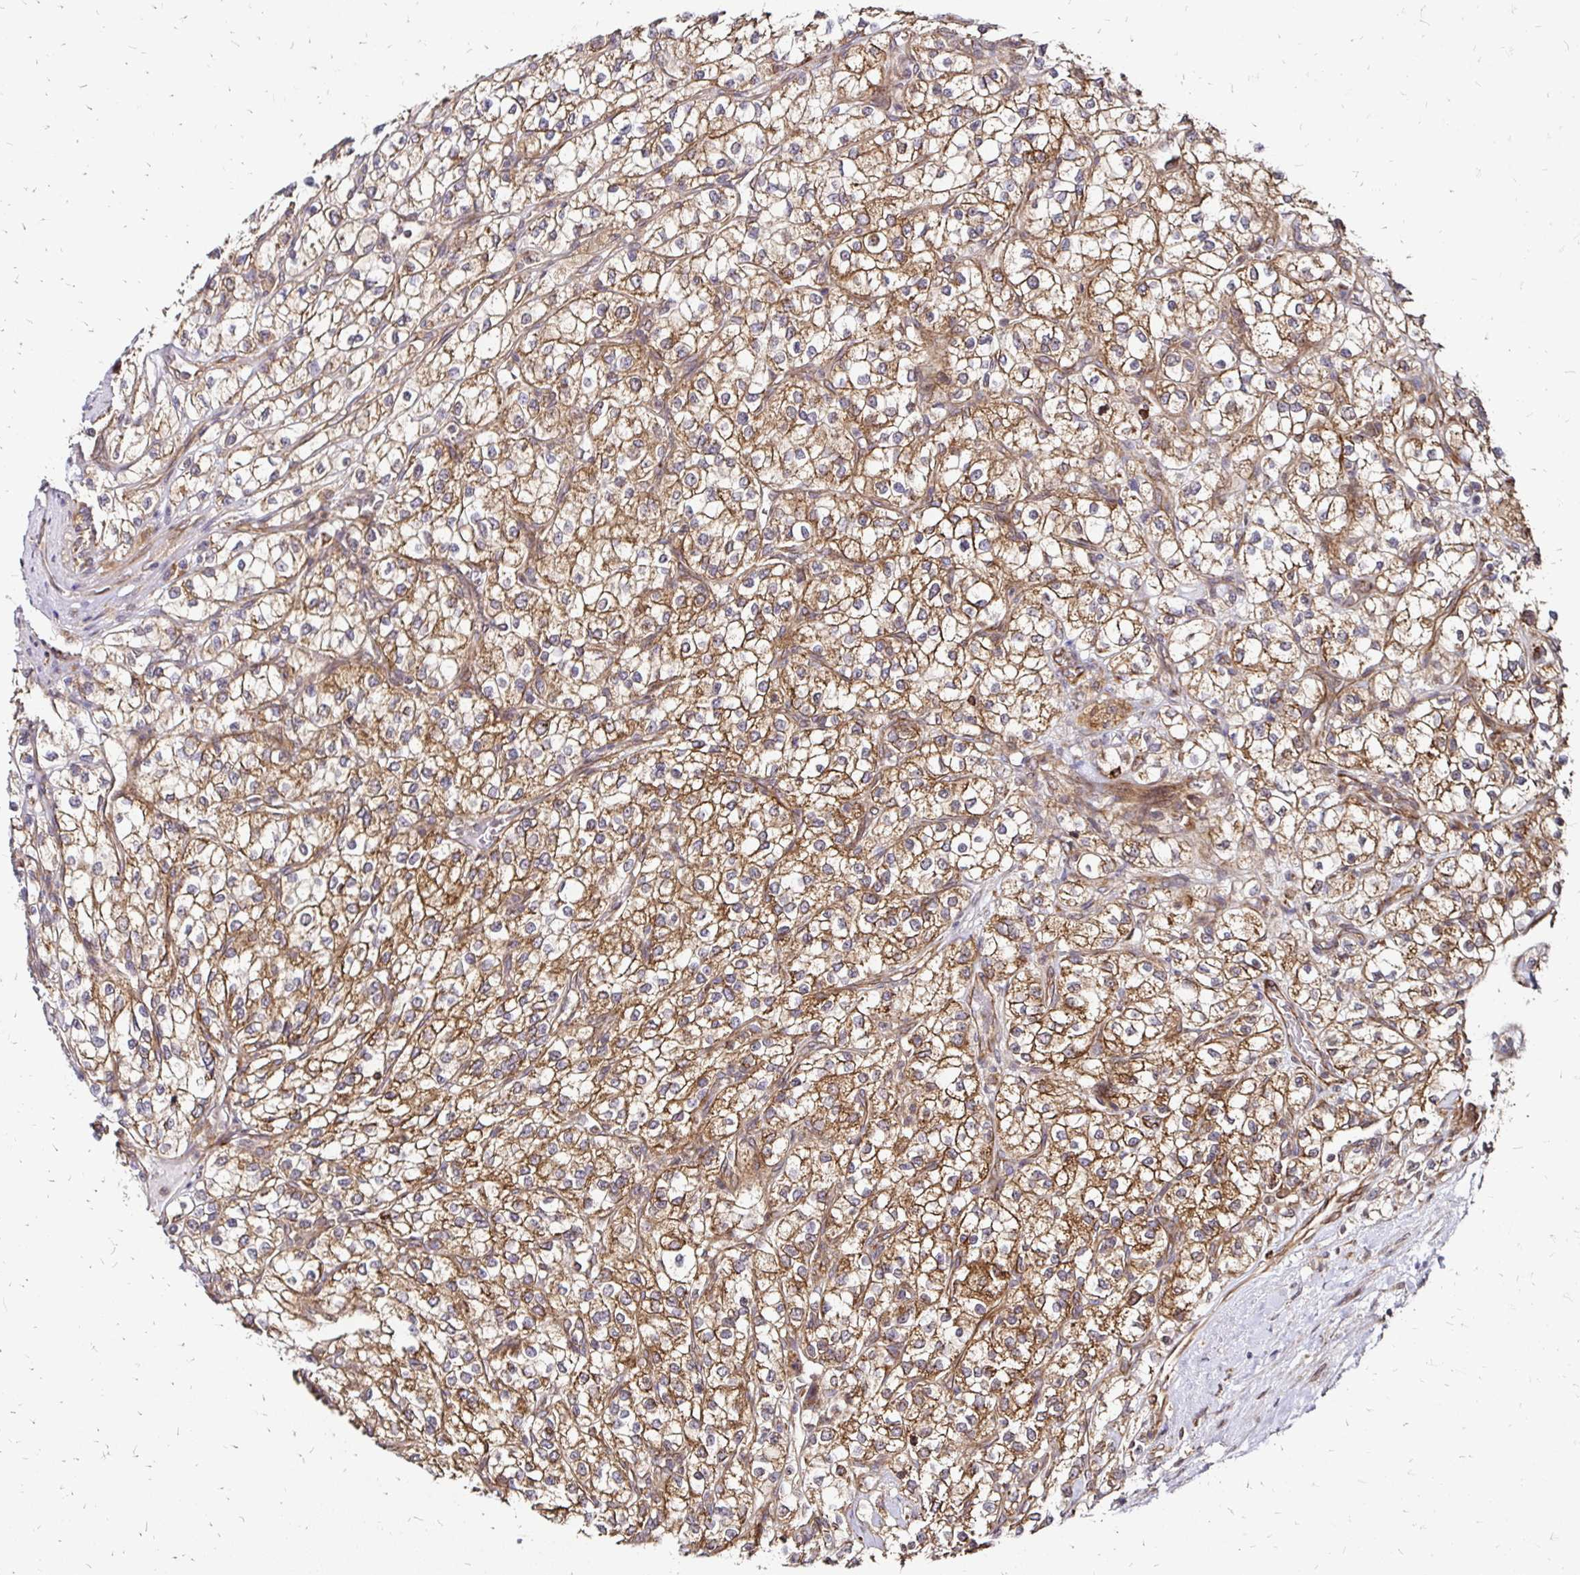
{"staining": {"intensity": "moderate", "quantity": ">75%", "location": "cytoplasmic/membranous"}, "tissue": "renal cancer", "cell_type": "Tumor cells", "image_type": "cancer", "snomed": [{"axis": "morphology", "description": "Adenocarcinoma, NOS"}, {"axis": "topography", "description": "Kidney"}], "caption": "High-power microscopy captured an immunohistochemistry photomicrograph of renal cancer (adenocarcinoma), revealing moderate cytoplasmic/membranous positivity in about >75% of tumor cells.", "gene": "ZW10", "patient": {"sex": "male", "age": 80}}